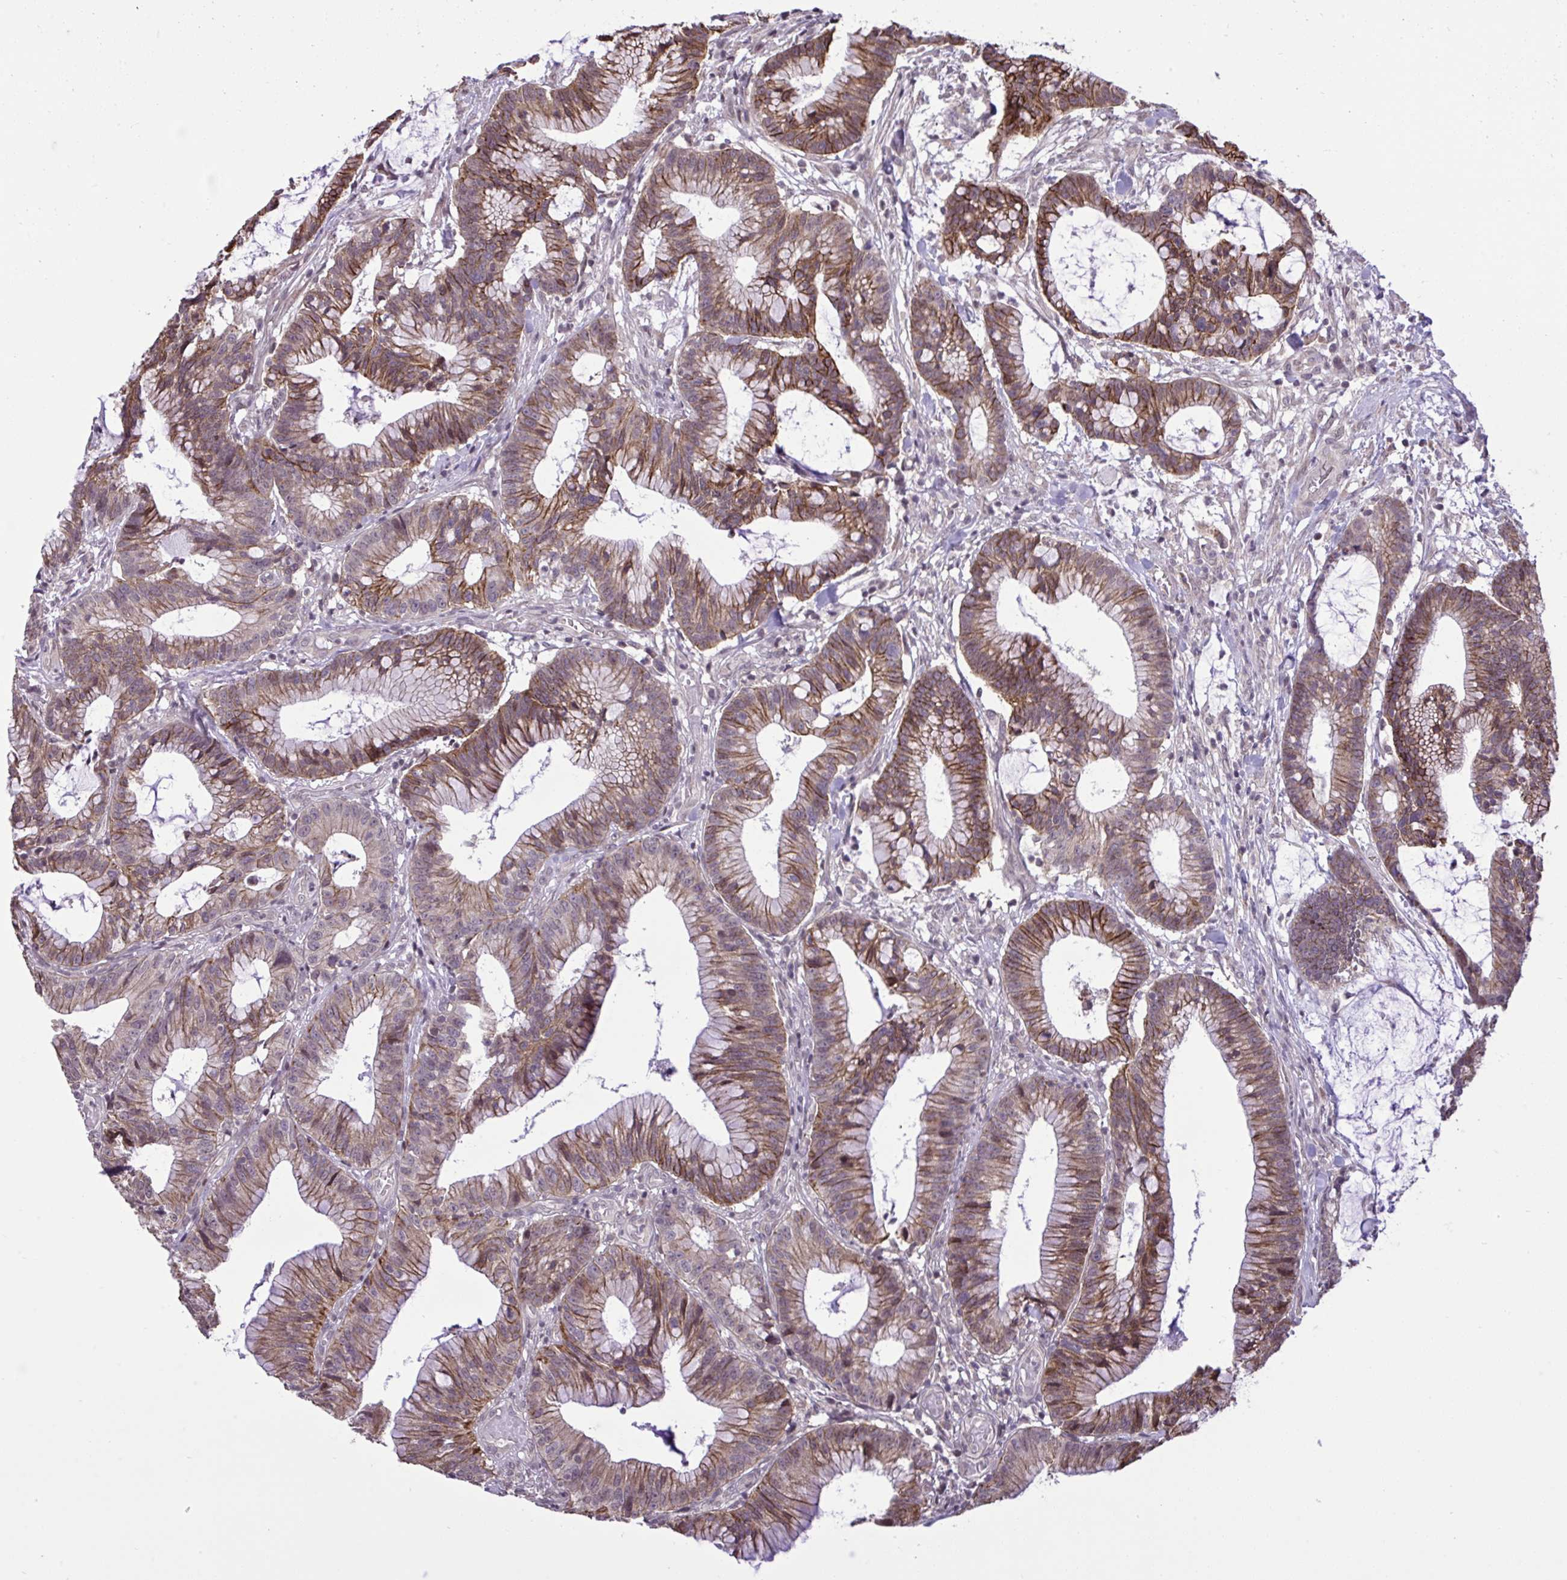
{"staining": {"intensity": "strong", "quantity": ">75%", "location": "cytoplasmic/membranous"}, "tissue": "colorectal cancer", "cell_type": "Tumor cells", "image_type": "cancer", "snomed": [{"axis": "morphology", "description": "Adenocarcinoma, NOS"}, {"axis": "topography", "description": "Colon"}], "caption": "Colorectal cancer was stained to show a protein in brown. There is high levels of strong cytoplasmic/membranous staining in about >75% of tumor cells. Using DAB (brown) and hematoxylin (blue) stains, captured at high magnification using brightfield microscopy.", "gene": "CYP20A1", "patient": {"sex": "female", "age": 78}}